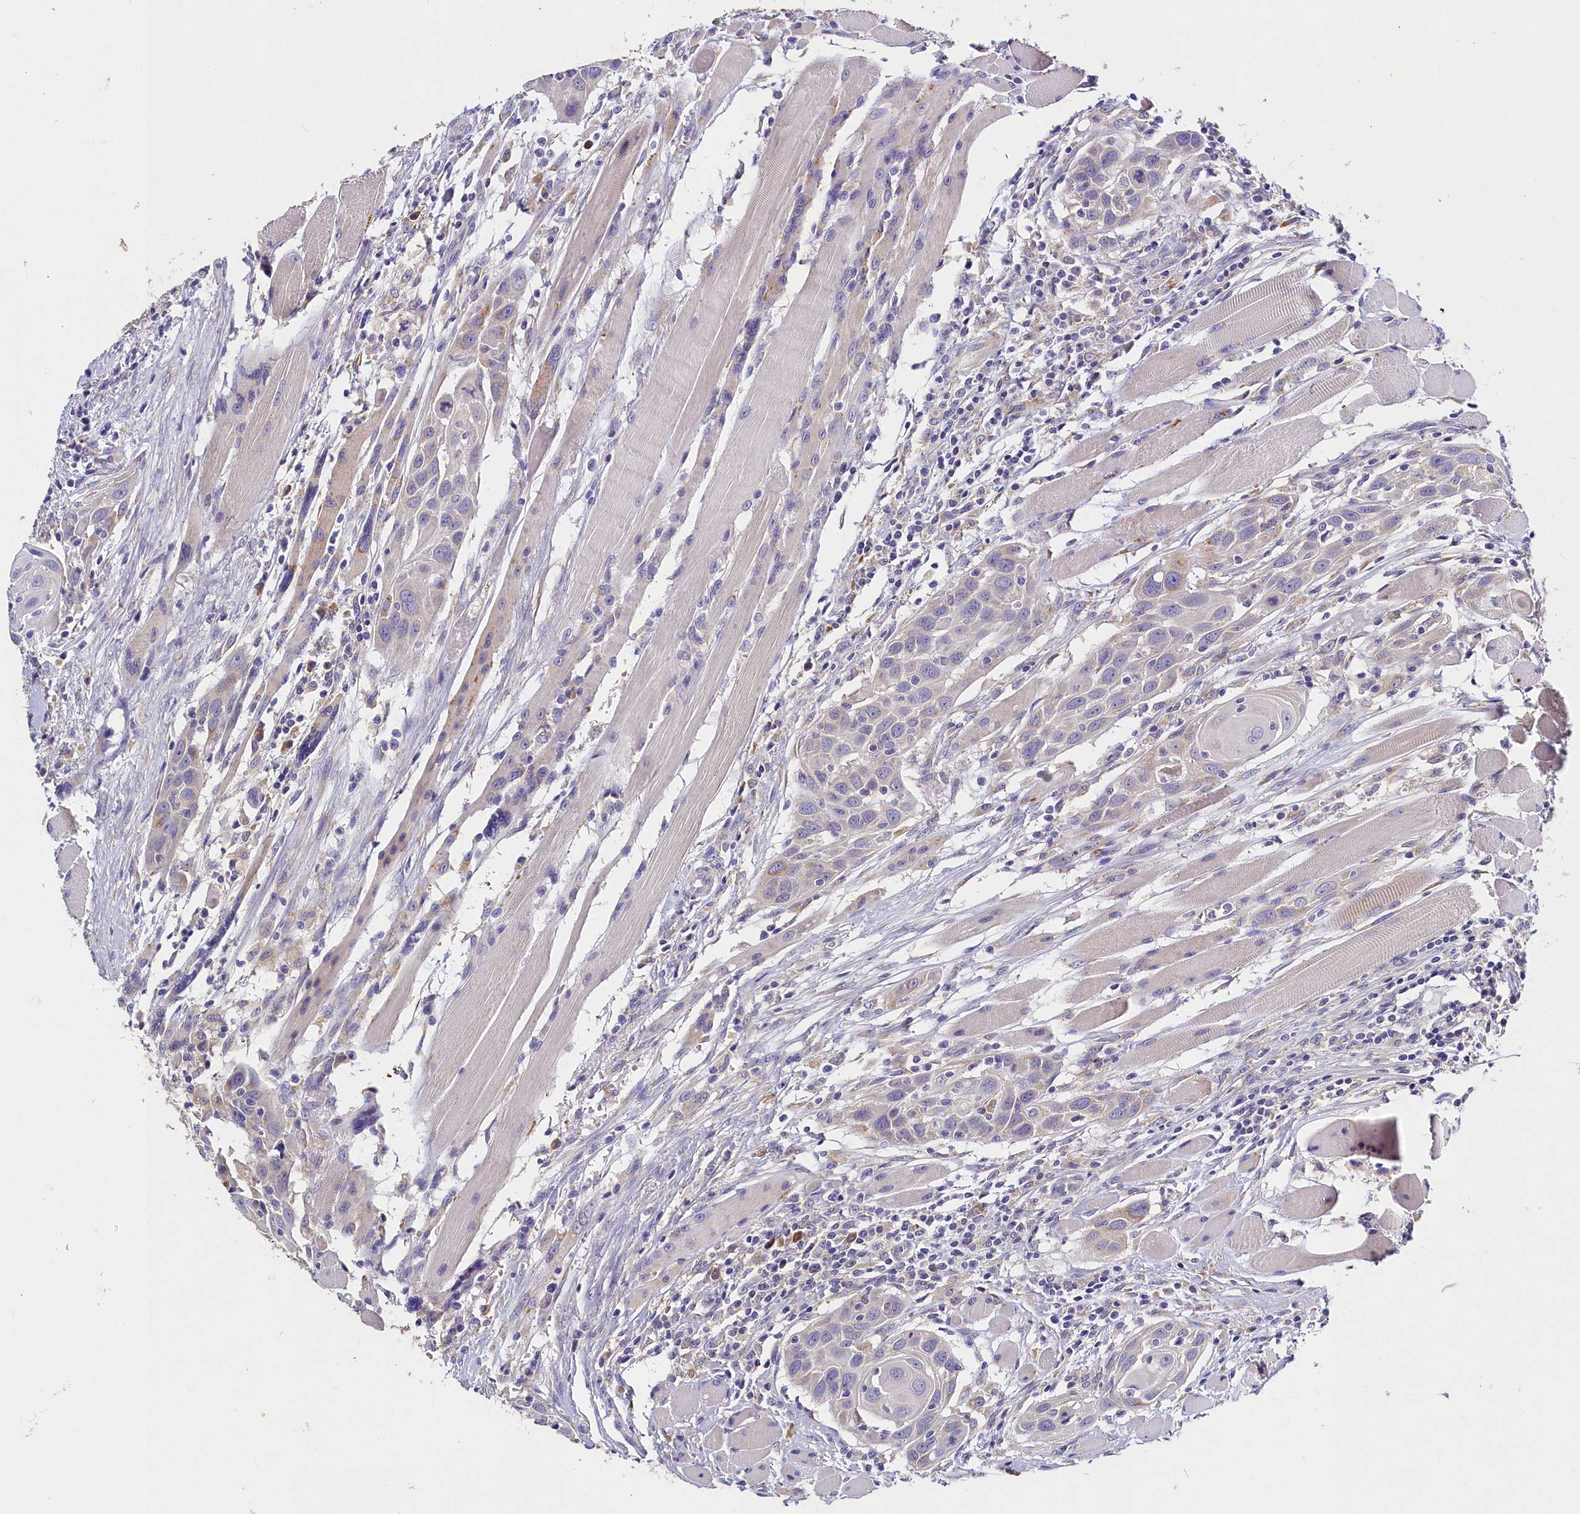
{"staining": {"intensity": "negative", "quantity": "none", "location": "none"}, "tissue": "head and neck cancer", "cell_type": "Tumor cells", "image_type": "cancer", "snomed": [{"axis": "morphology", "description": "Squamous cell carcinoma, NOS"}, {"axis": "topography", "description": "Oral tissue"}, {"axis": "topography", "description": "Head-Neck"}], "caption": "The histopathology image displays no staining of tumor cells in head and neck cancer. (DAB (3,3'-diaminobenzidine) IHC with hematoxylin counter stain).", "gene": "ST7L", "patient": {"sex": "female", "age": 50}}